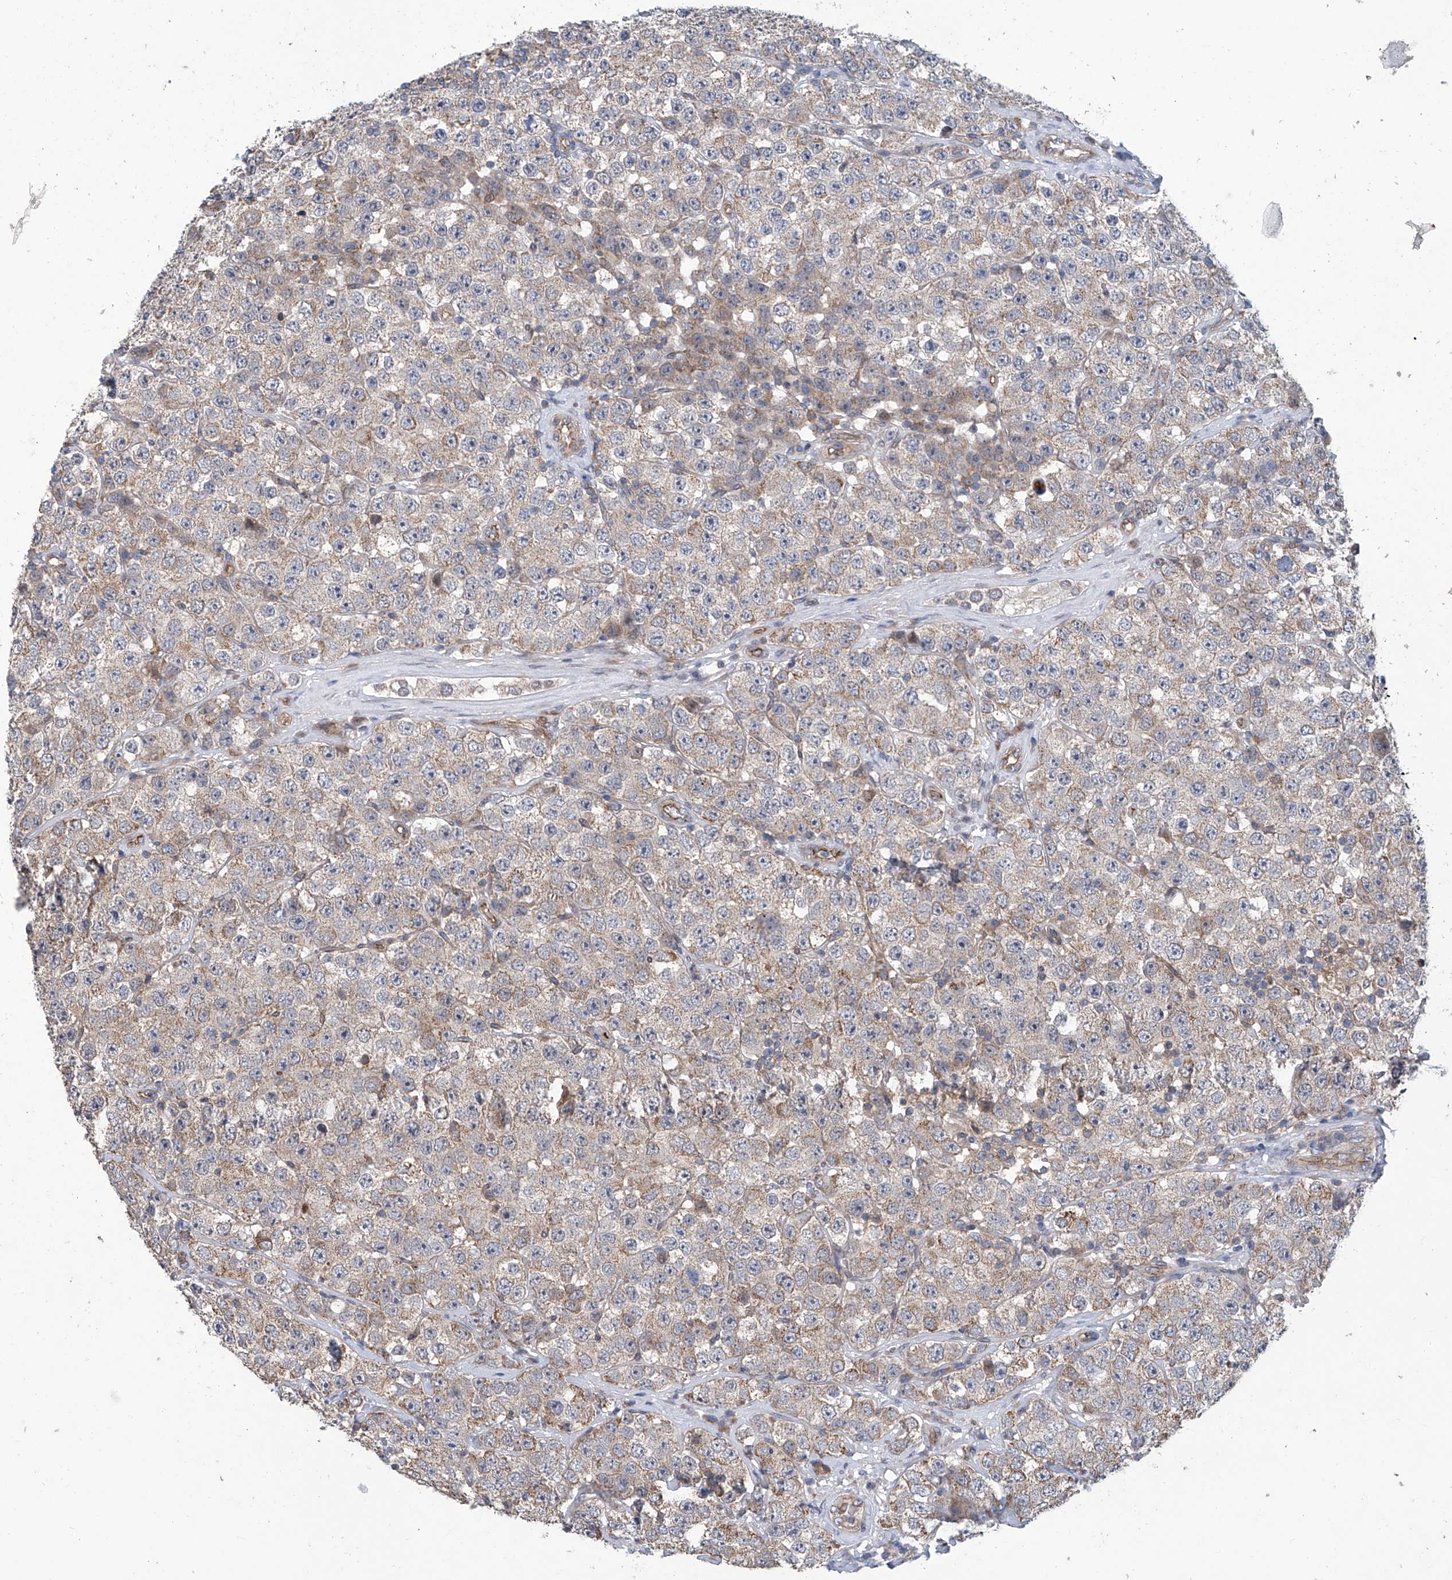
{"staining": {"intensity": "weak", "quantity": "25%-75%", "location": "cytoplasmic/membranous"}, "tissue": "testis cancer", "cell_type": "Tumor cells", "image_type": "cancer", "snomed": [{"axis": "morphology", "description": "Seminoma, NOS"}, {"axis": "topography", "description": "Testis"}], "caption": "Protein staining displays weak cytoplasmic/membranous staining in about 25%-75% of tumor cells in testis cancer (seminoma). The staining was performed using DAB (3,3'-diaminobenzidine) to visualize the protein expression in brown, while the nuclei were stained in blue with hematoxylin (Magnification: 20x).", "gene": "EIF2D", "patient": {"sex": "male", "age": 28}}